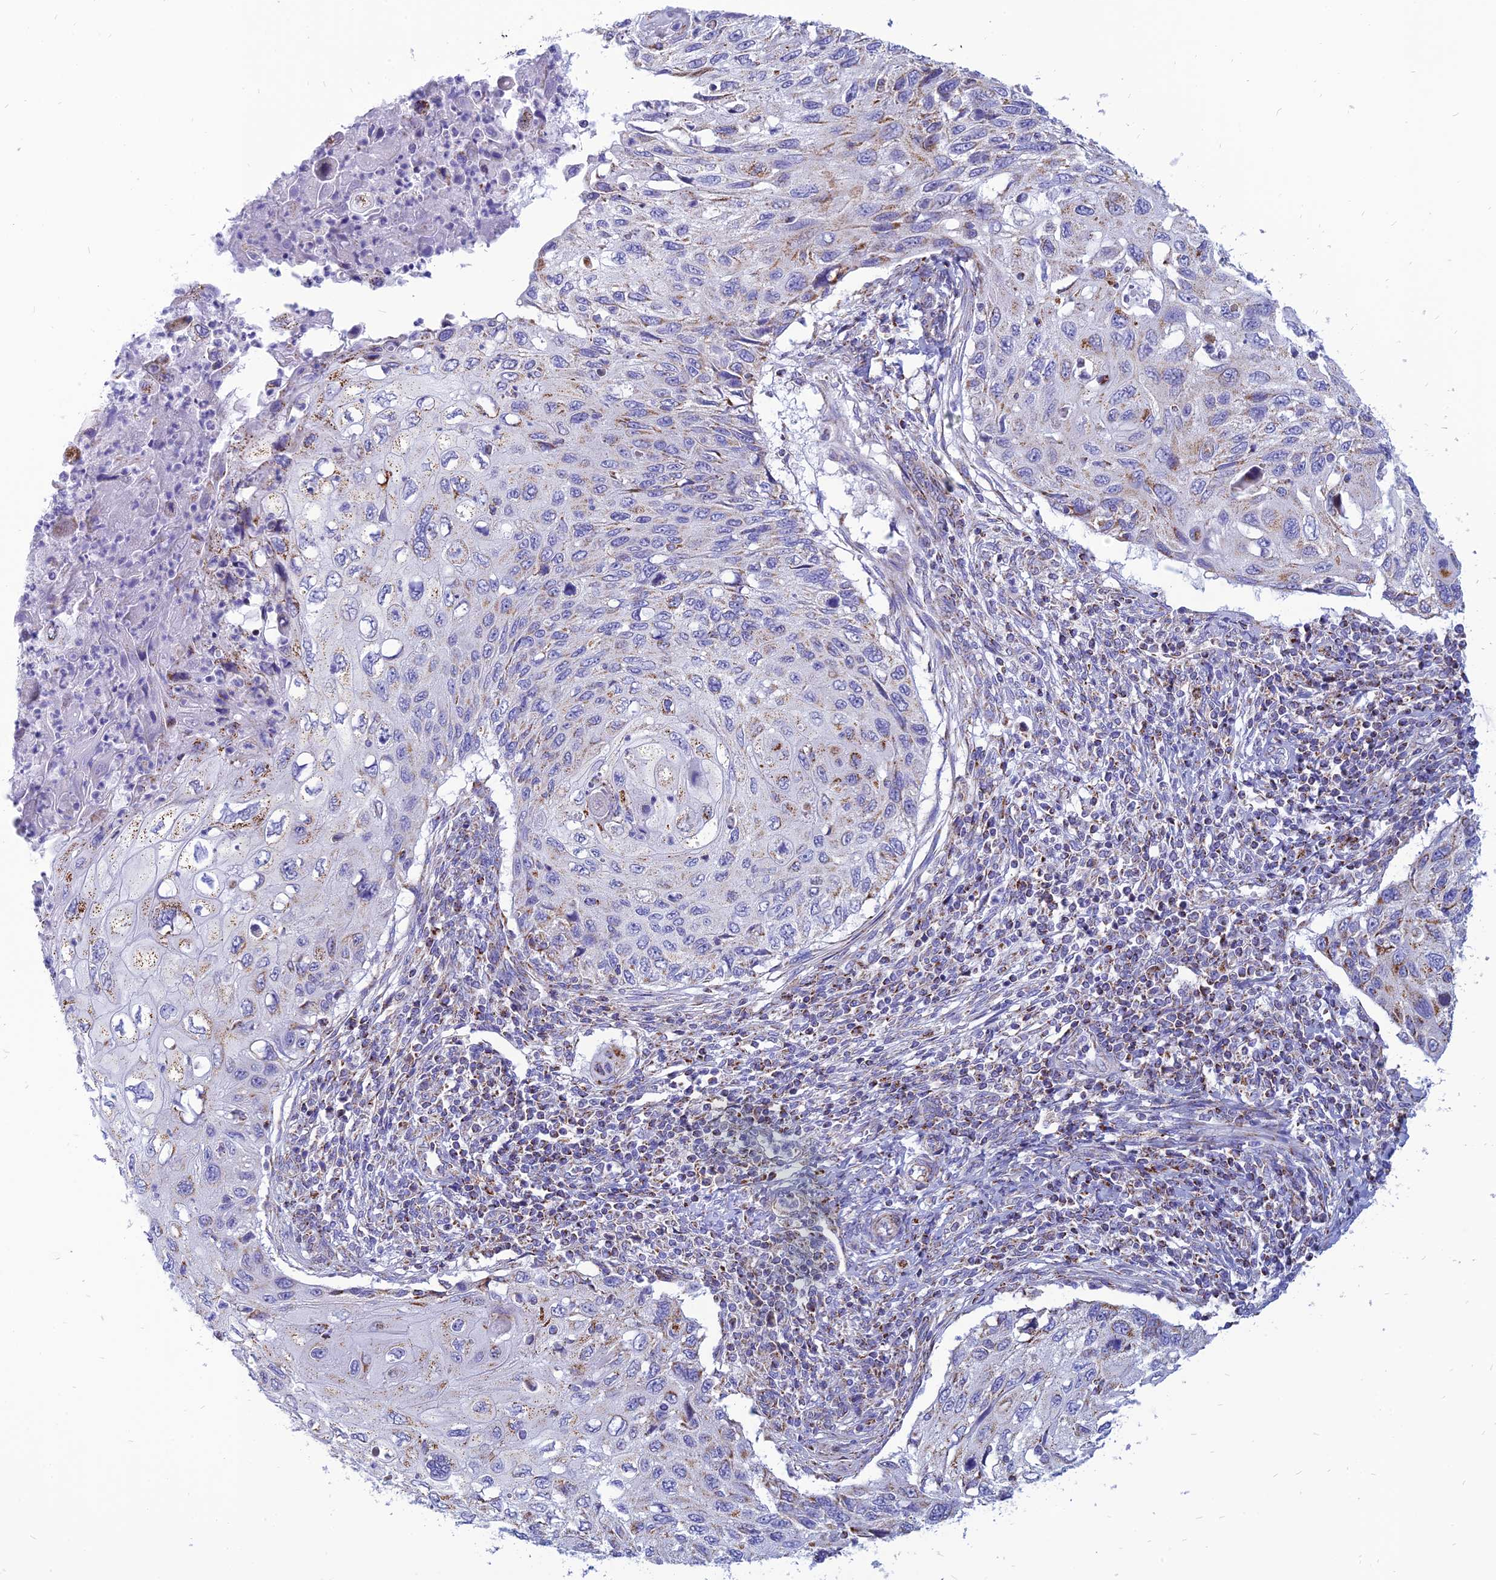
{"staining": {"intensity": "weak", "quantity": "<25%", "location": "cytoplasmic/membranous"}, "tissue": "cervical cancer", "cell_type": "Tumor cells", "image_type": "cancer", "snomed": [{"axis": "morphology", "description": "Squamous cell carcinoma, NOS"}, {"axis": "topography", "description": "Cervix"}], "caption": "IHC of human cervical cancer (squamous cell carcinoma) displays no positivity in tumor cells.", "gene": "PACC1", "patient": {"sex": "female", "age": 70}}